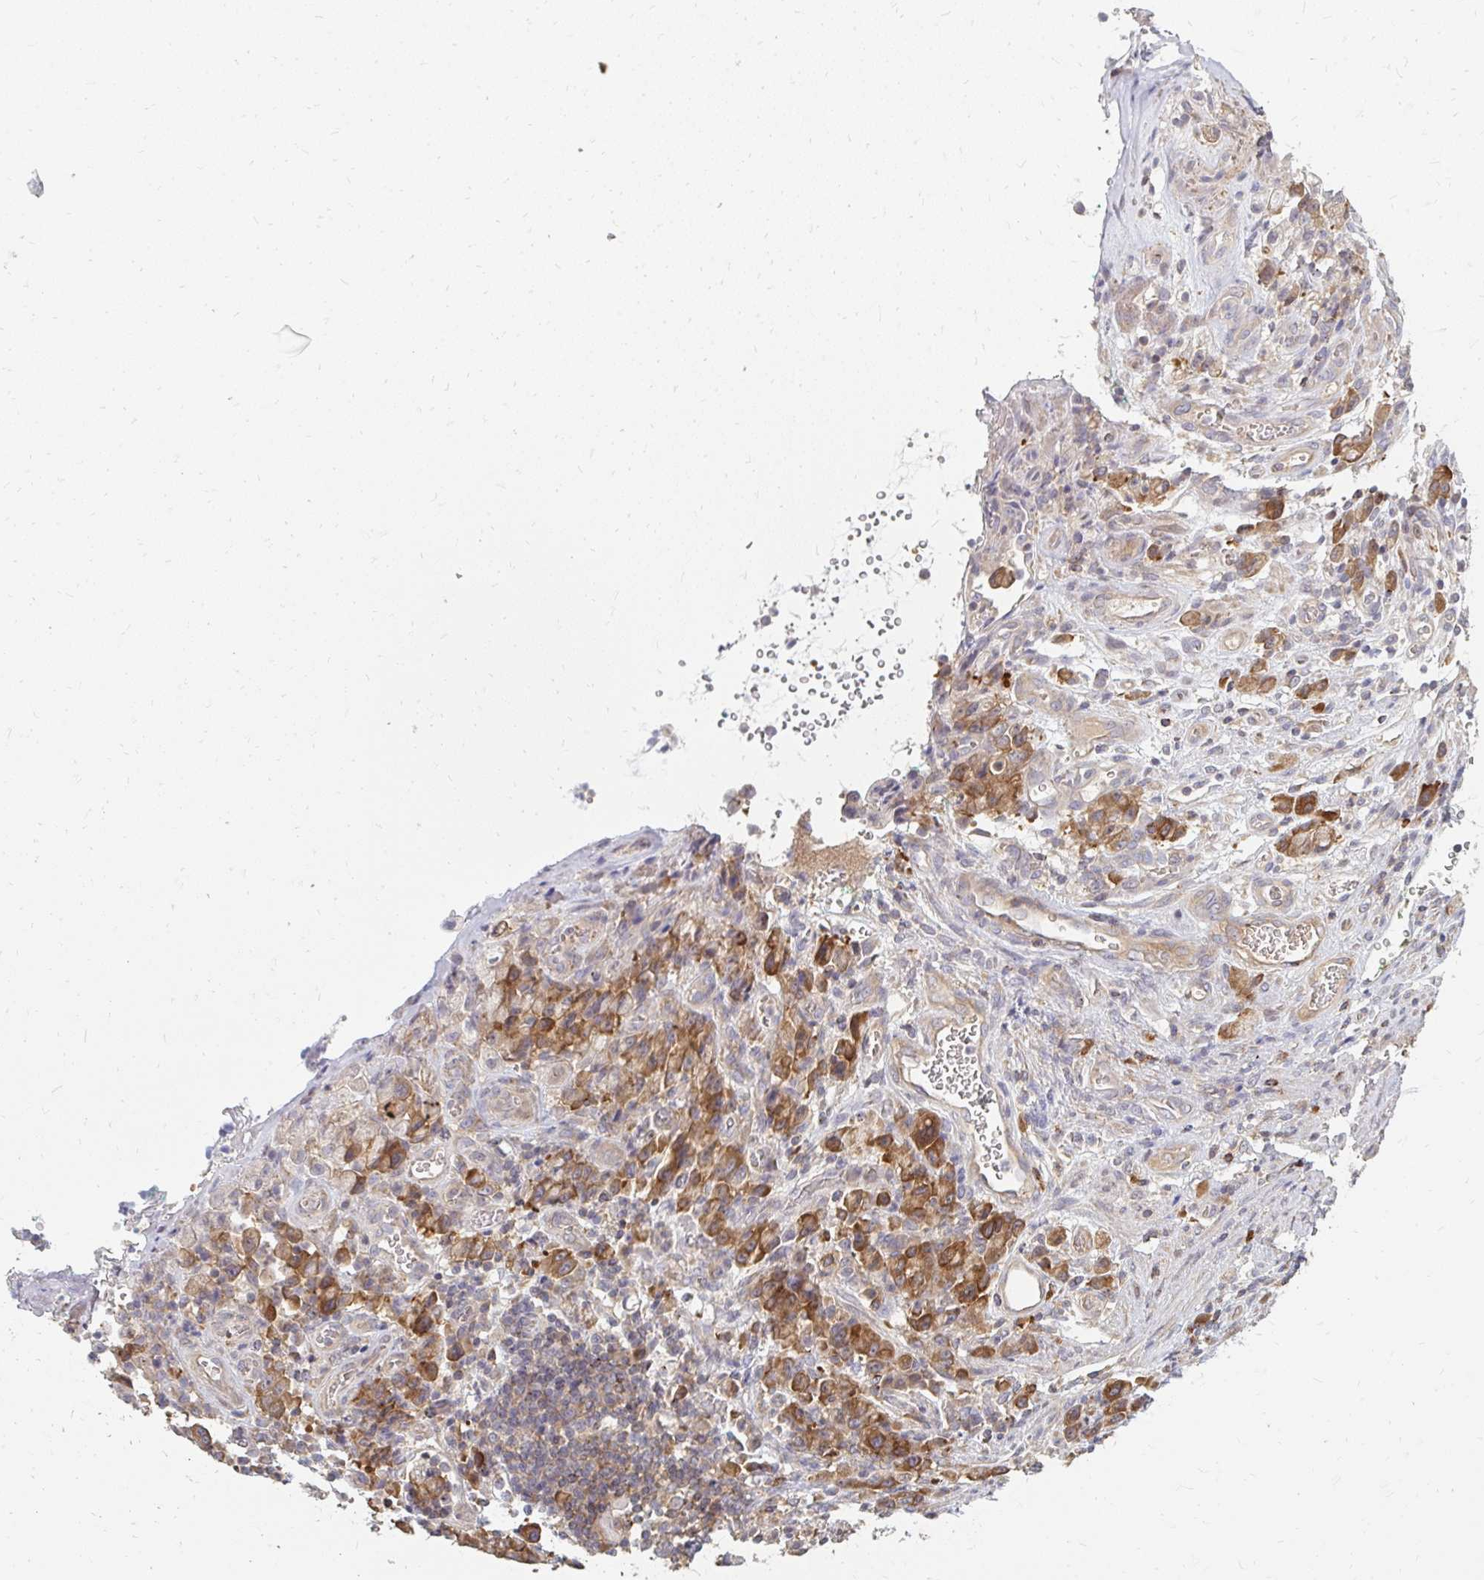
{"staining": {"intensity": "moderate", "quantity": ">75%", "location": "cytoplasmic/membranous"}, "tissue": "stomach cancer", "cell_type": "Tumor cells", "image_type": "cancer", "snomed": [{"axis": "morphology", "description": "Adenocarcinoma, NOS"}, {"axis": "topography", "description": "Stomach"}], "caption": "This micrograph shows stomach adenocarcinoma stained with immunohistochemistry (IHC) to label a protein in brown. The cytoplasmic/membranous of tumor cells show moderate positivity for the protein. Nuclei are counter-stained blue.", "gene": "ZNF285", "patient": {"sex": "male", "age": 77}}